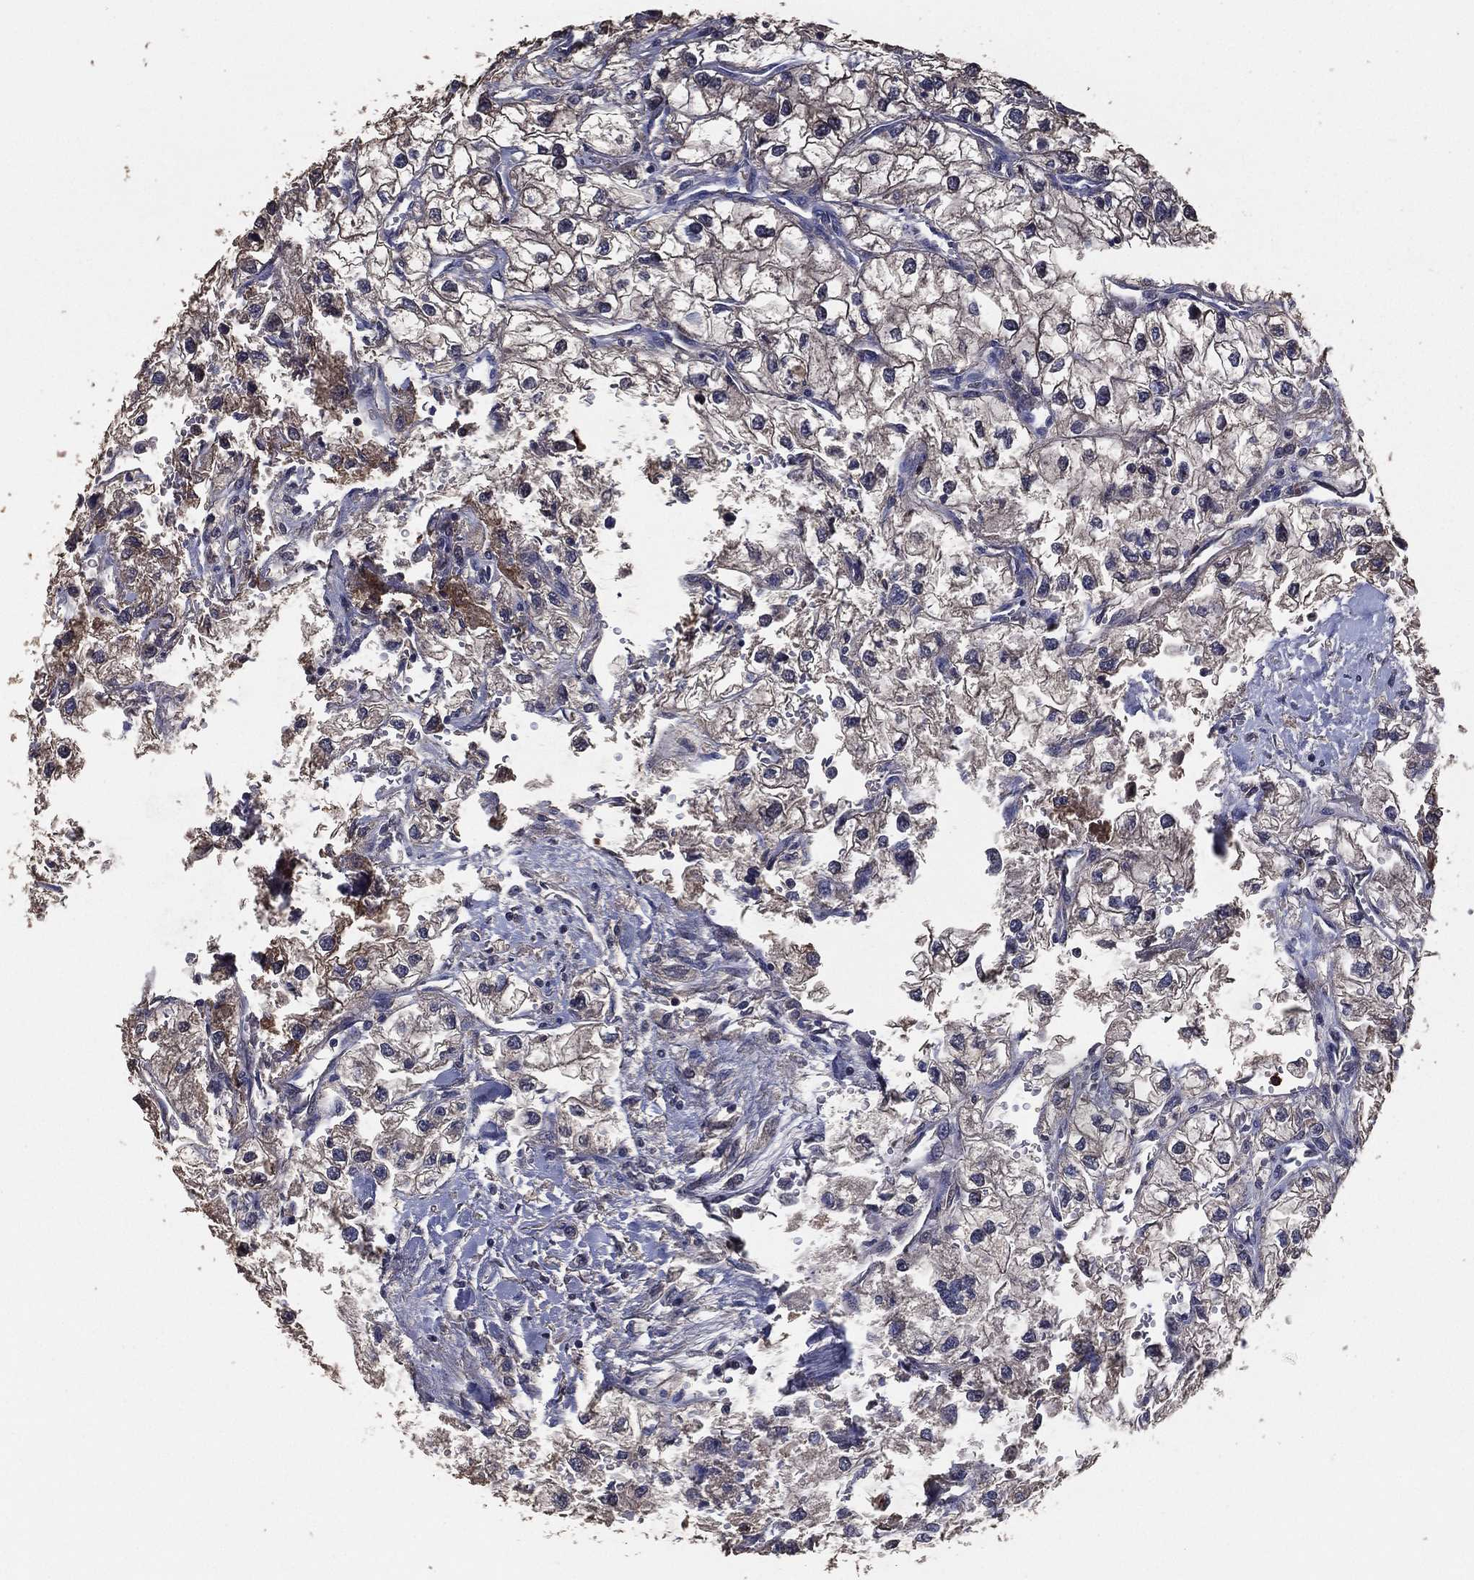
{"staining": {"intensity": "weak", "quantity": "25%-75%", "location": "cytoplasmic/membranous"}, "tissue": "renal cancer", "cell_type": "Tumor cells", "image_type": "cancer", "snomed": [{"axis": "morphology", "description": "Adenocarcinoma, NOS"}, {"axis": "topography", "description": "Kidney"}], "caption": "A brown stain shows weak cytoplasmic/membranous positivity of a protein in renal cancer tumor cells. (DAB (3,3'-diaminobenzidine) = brown stain, brightfield microscopy at high magnification).", "gene": "PCNT", "patient": {"sex": "male", "age": 59}}